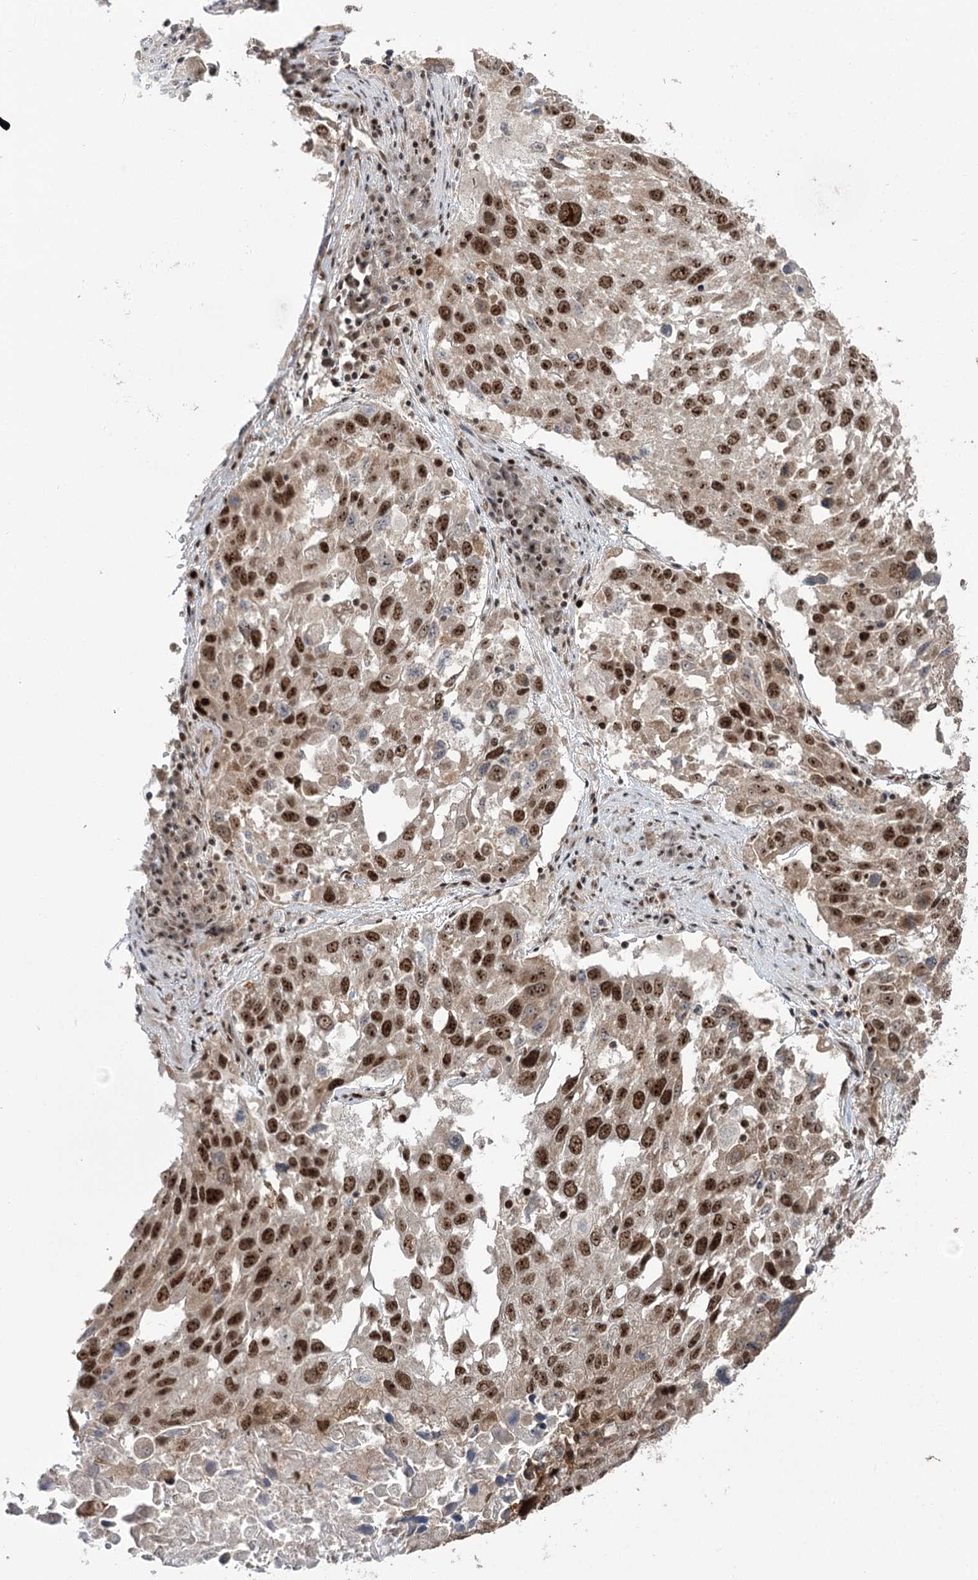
{"staining": {"intensity": "strong", "quantity": ">75%", "location": "nuclear"}, "tissue": "lung cancer", "cell_type": "Tumor cells", "image_type": "cancer", "snomed": [{"axis": "morphology", "description": "Squamous cell carcinoma, NOS"}, {"axis": "topography", "description": "Lung"}], "caption": "A high amount of strong nuclear expression is identified in about >75% of tumor cells in lung squamous cell carcinoma tissue.", "gene": "ERCC3", "patient": {"sex": "male", "age": 65}}